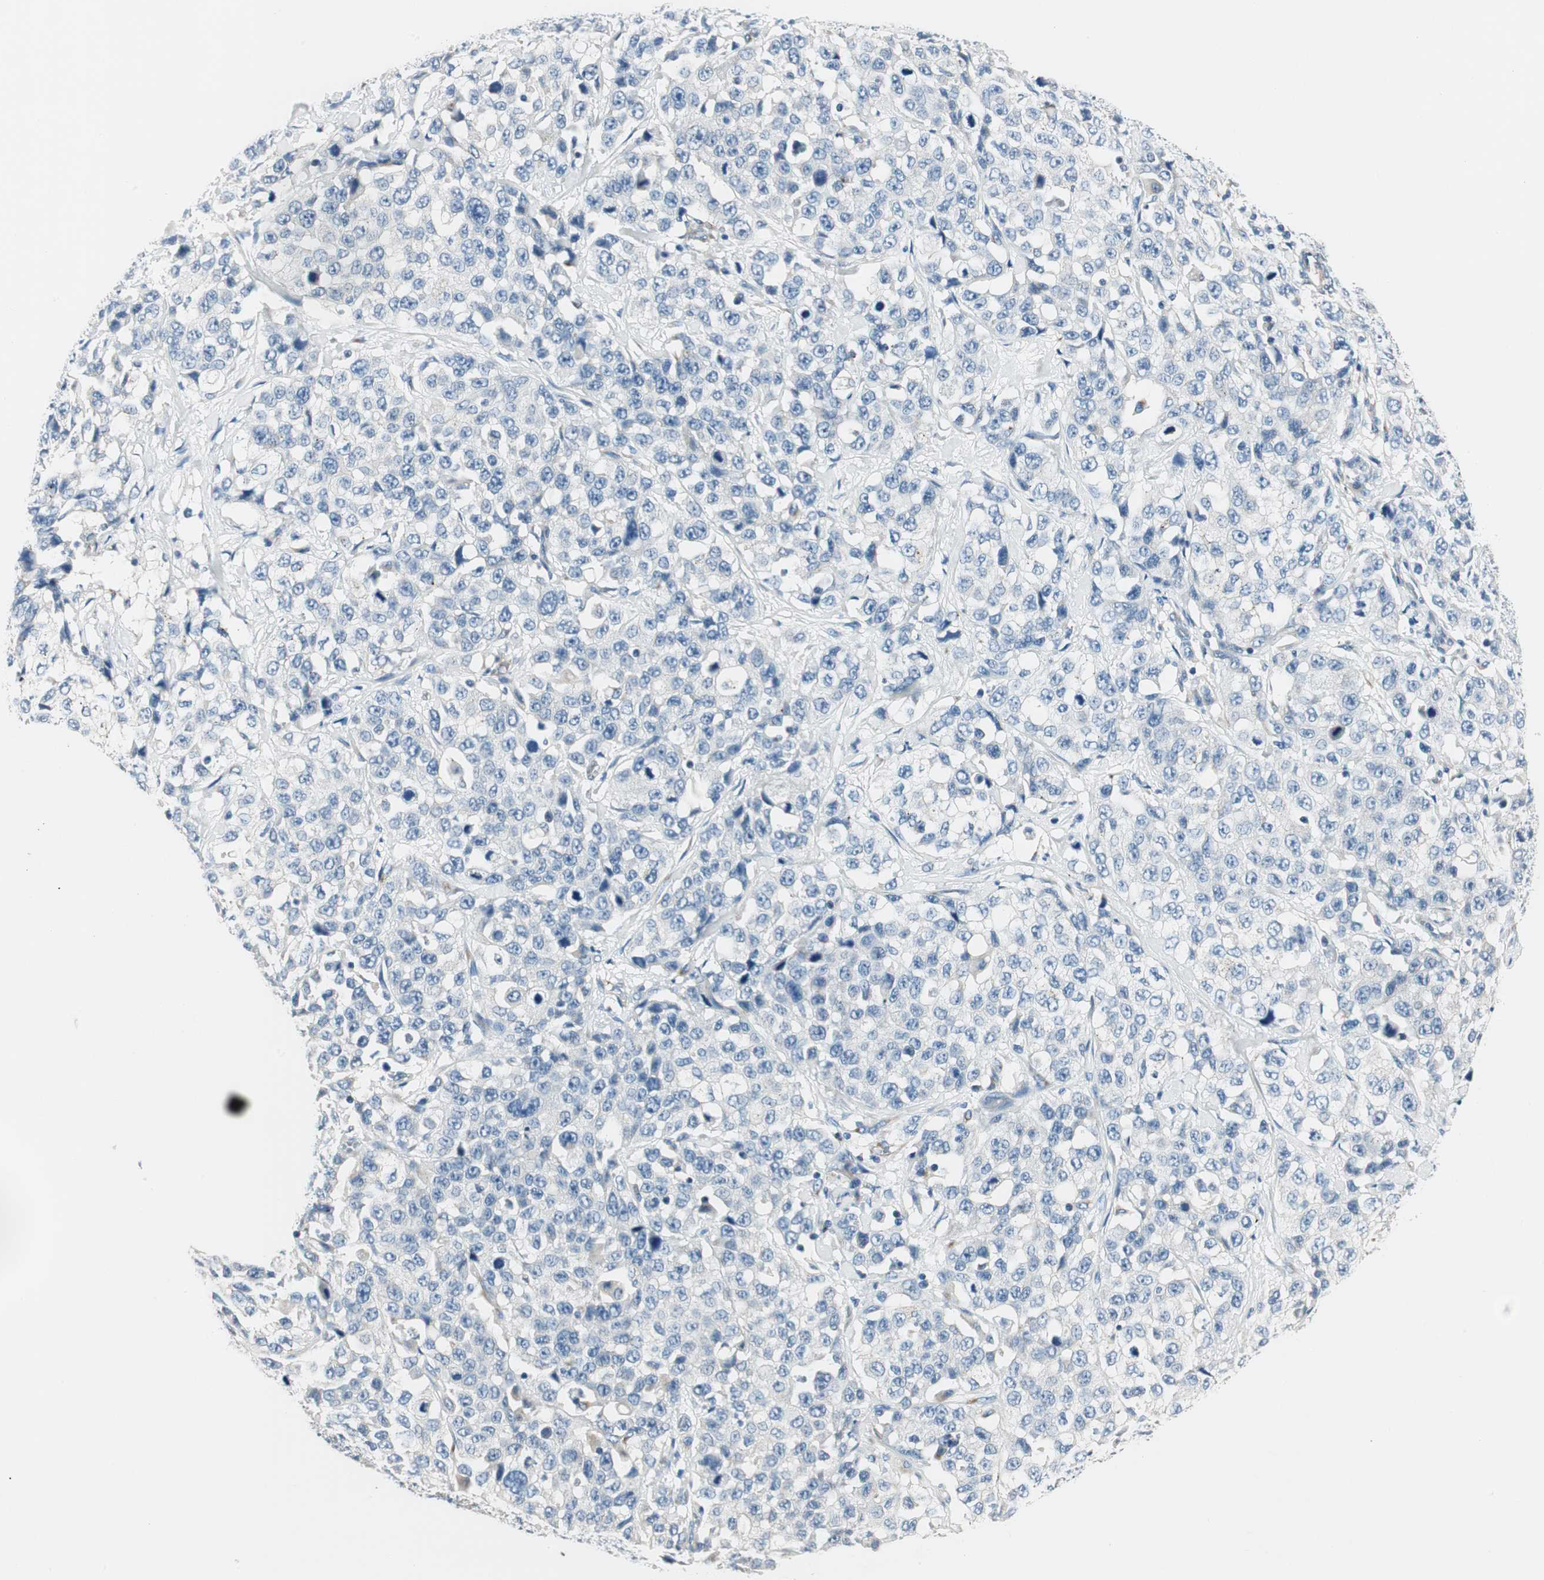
{"staining": {"intensity": "negative", "quantity": "none", "location": "none"}, "tissue": "stomach cancer", "cell_type": "Tumor cells", "image_type": "cancer", "snomed": [{"axis": "morphology", "description": "Normal tissue, NOS"}, {"axis": "morphology", "description": "Adenocarcinoma, NOS"}, {"axis": "topography", "description": "Stomach"}], "caption": "A high-resolution histopathology image shows immunohistochemistry staining of adenocarcinoma (stomach), which exhibits no significant staining in tumor cells.", "gene": "TMF1", "patient": {"sex": "male", "age": 48}}